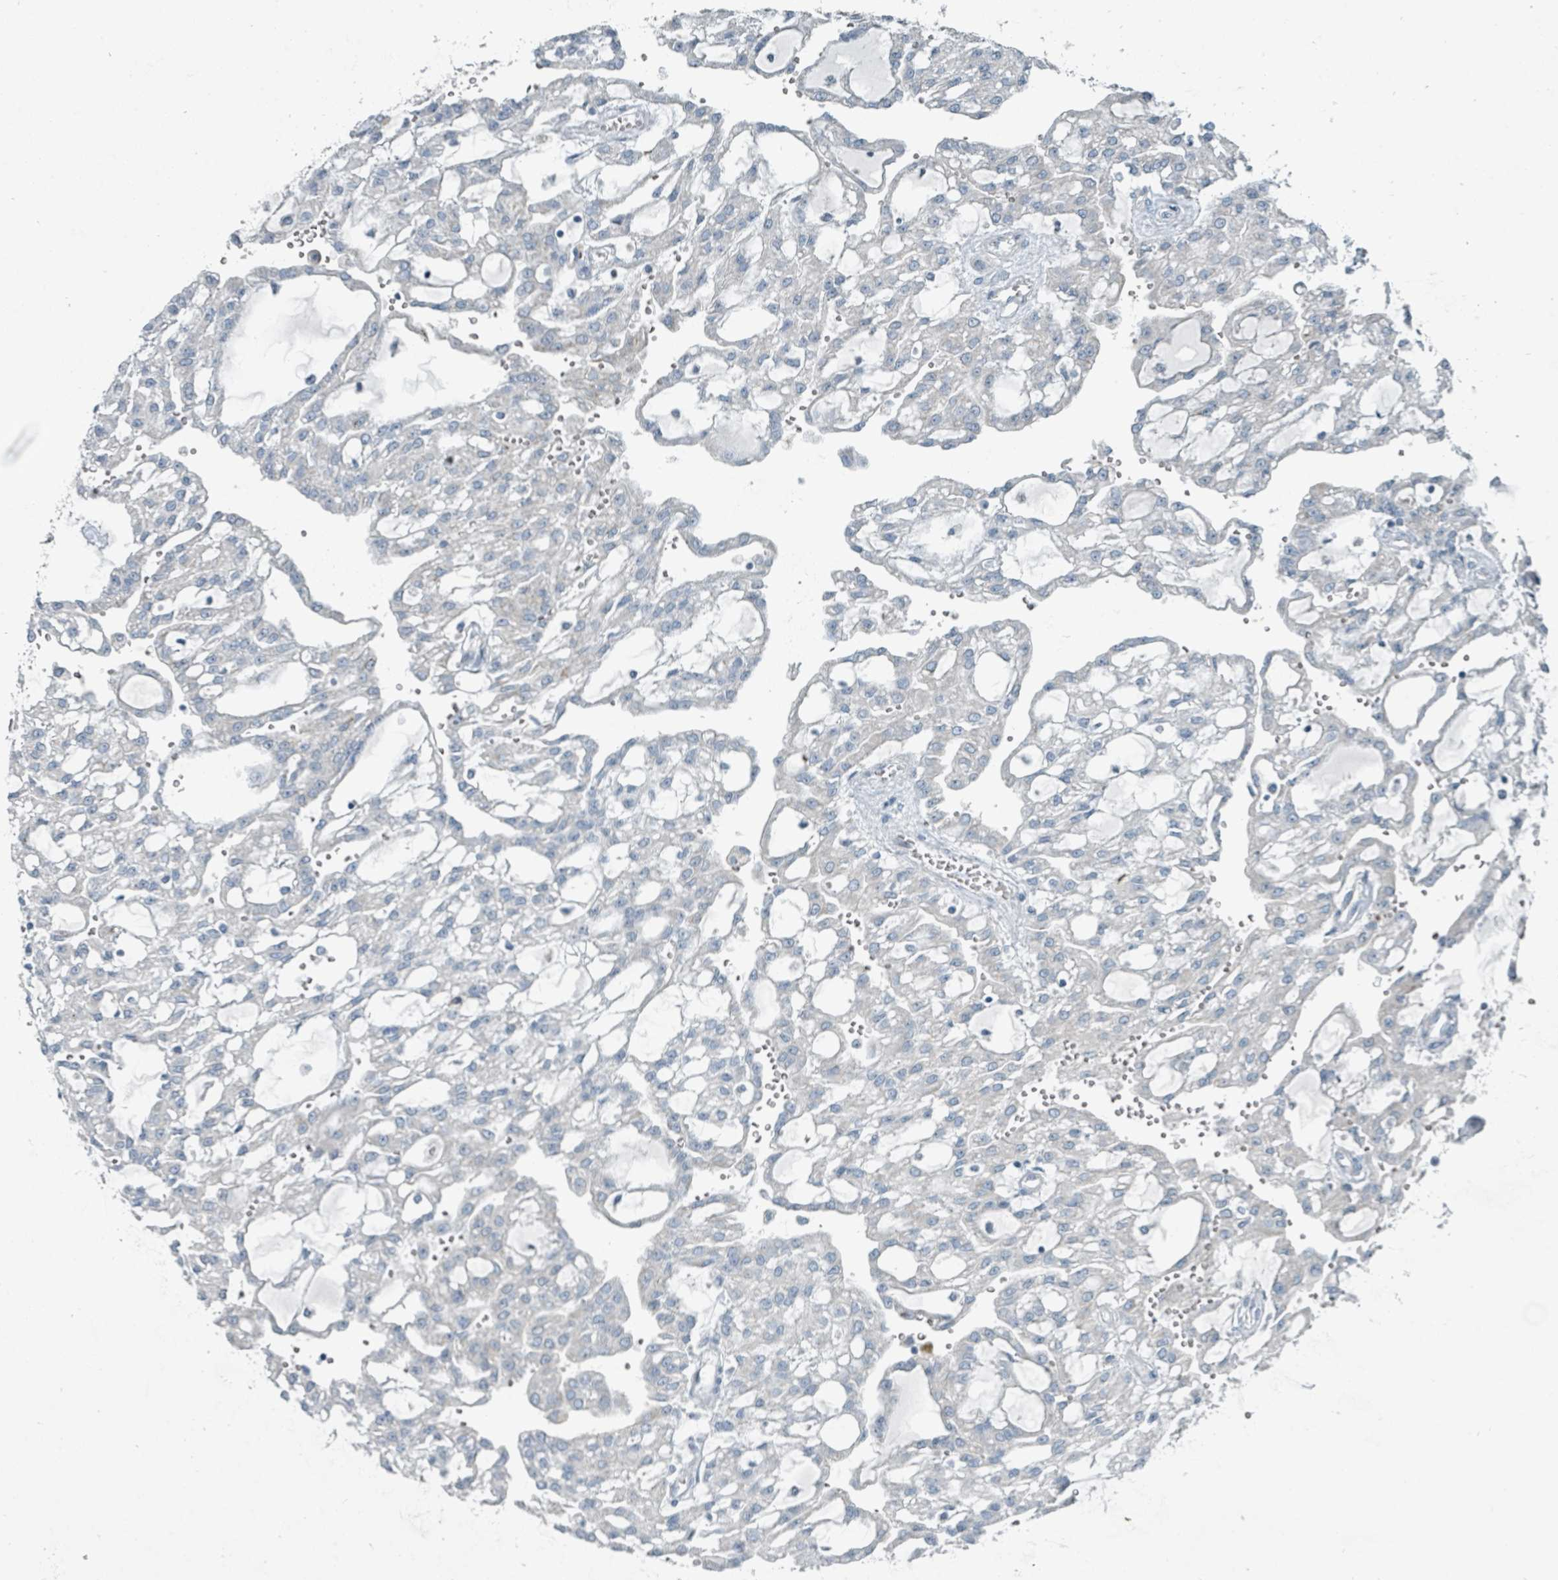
{"staining": {"intensity": "negative", "quantity": "none", "location": "none"}, "tissue": "renal cancer", "cell_type": "Tumor cells", "image_type": "cancer", "snomed": [{"axis": "morphology", "description": "Adenocarcinoma, NOS"}, {"axis": "topography", "description": "Kidney"}], "caption": "Human renal adenocarcinoma stained for a protein using IHC demonstrates no positivity in tumor cells.", "gene": "RASA4", "patient": {"sex": "male", "age": 63}}